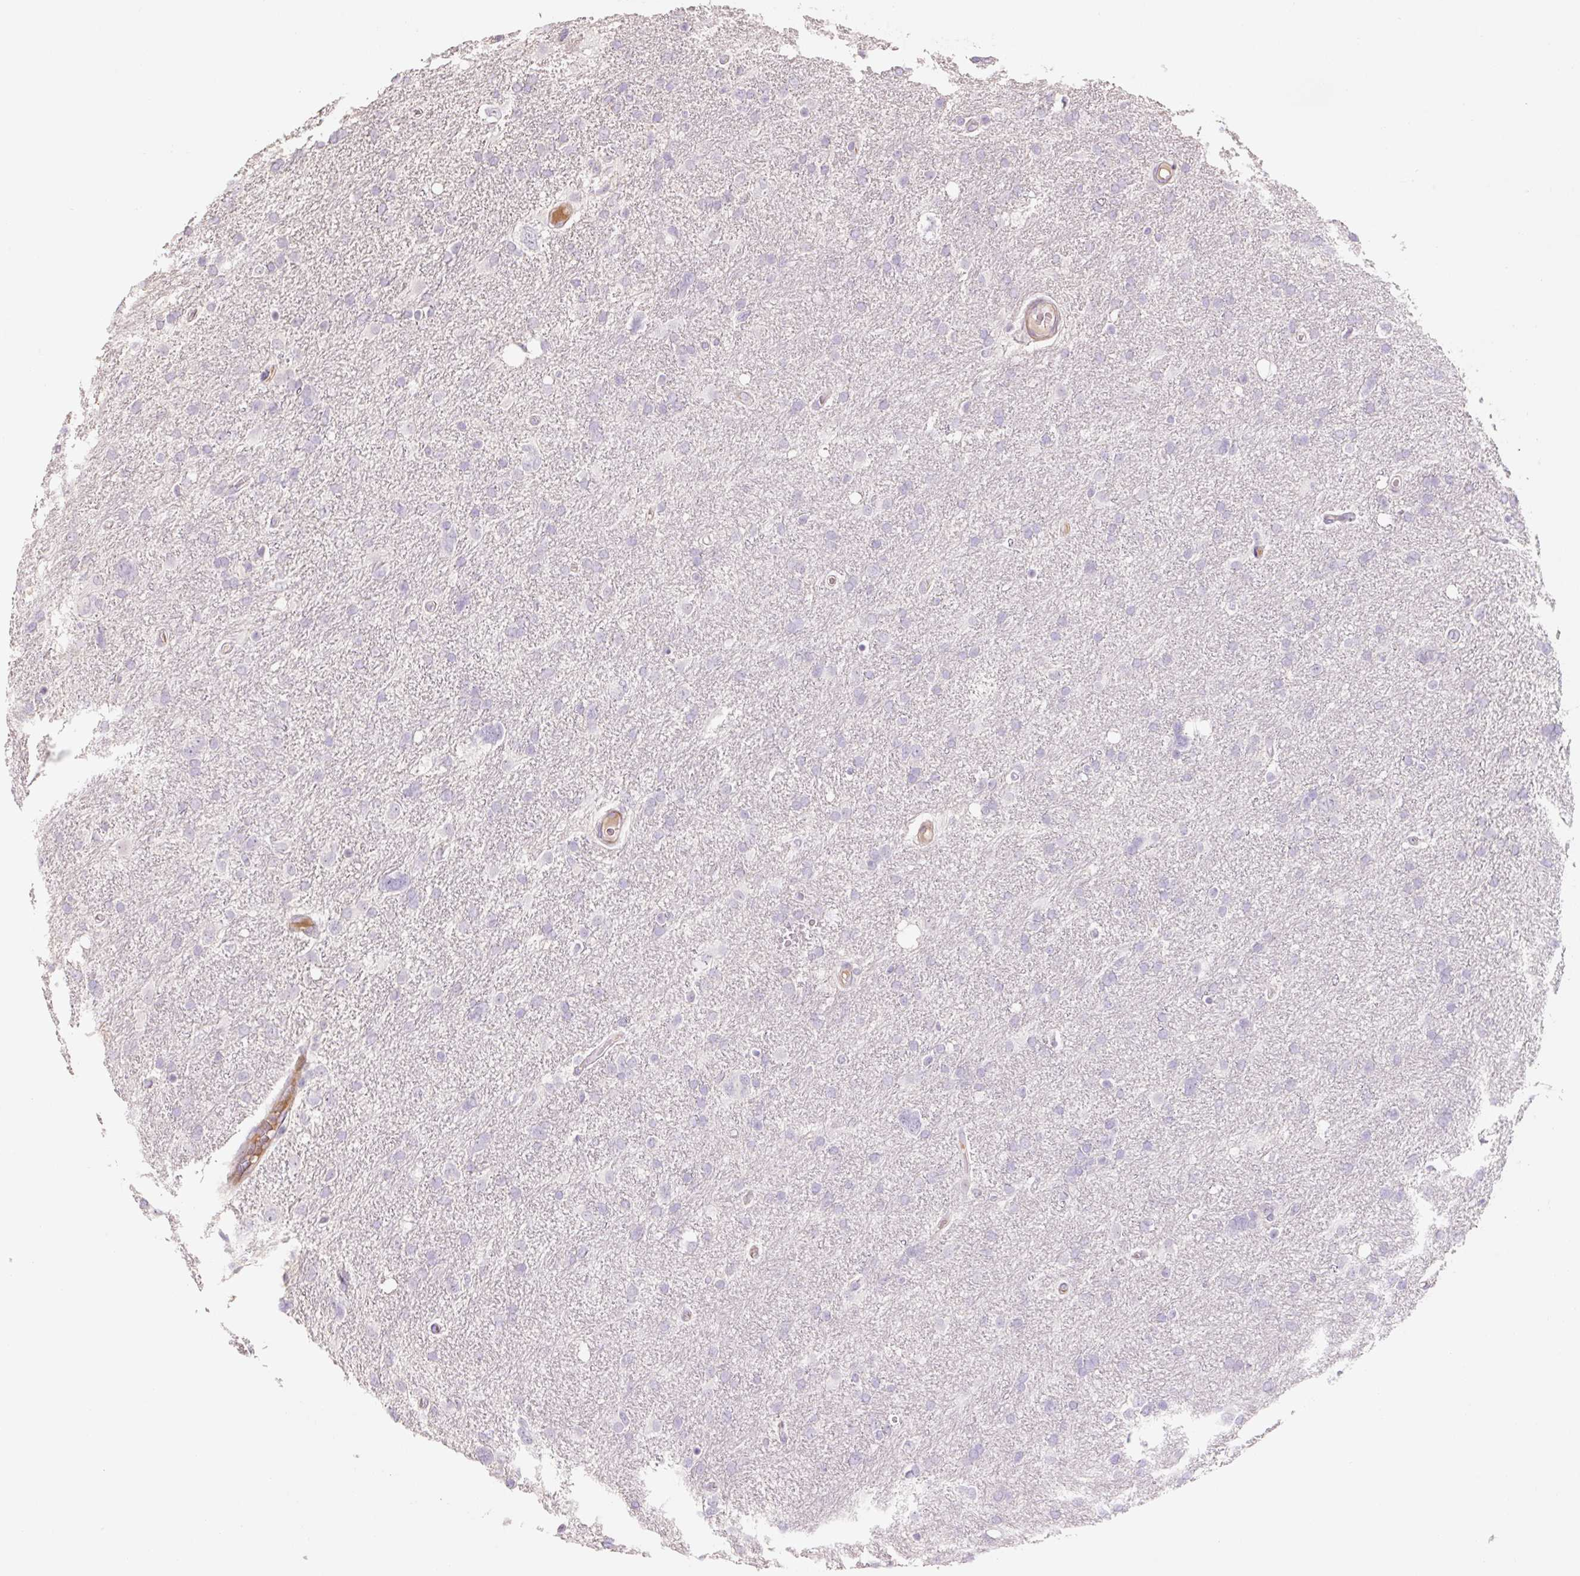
{"staining": {"intensity": "negative", "quantity": "none", "location": "none"}, "tissue": "glioma", "cell_type": "Tumor cells", "image_type": "cancer", "snomed": [{"axis": "morphology", "description": "Glioma, malignant, High grade"}, {"axis": "topography", "description": "Brain"}], "caption": "Glioma stained for a protein using immunohistochemistry exhibits no staining tumor cells.", "gene": "ZNF552", "patient": {"sex": "male", "age": 61}}